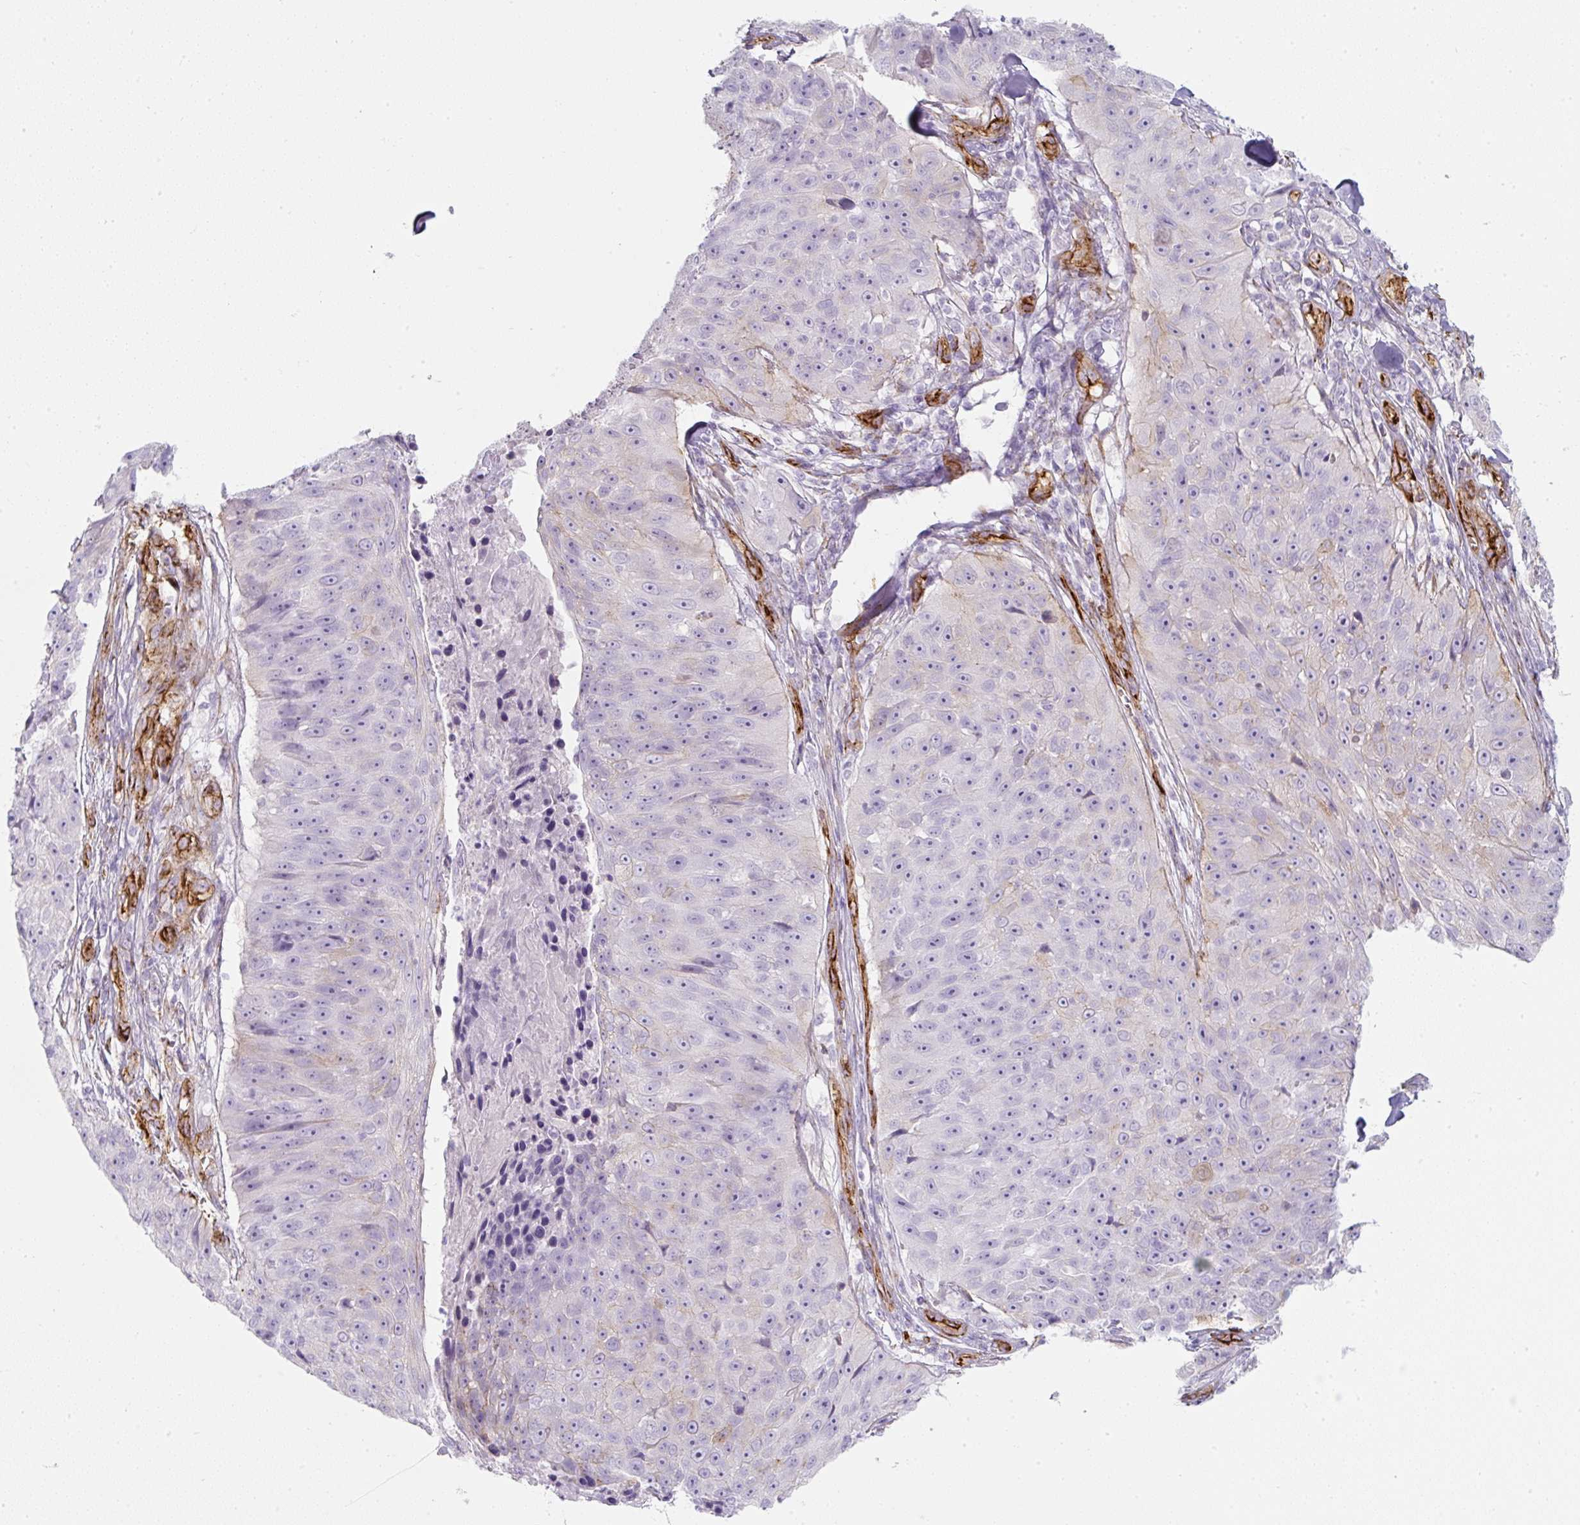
{"staining": {"intensity": "negative", "quantity": "none", "location": "none"}, "tissue": "skin cancer", "cell_type": "Tumor cells", "image_type": "cancer", "snomed": [{"axis": "morphology", "description": "Squamous cell carcinoma, NOS"}, {"axis": "topography", "description": "Skin"}], "caption": "The image displays no significant positivity in tumor cells of skin squamous cell carcinoma.", "gene": "CAVIN3", "patient": {"sex": "female", "age": 87}}